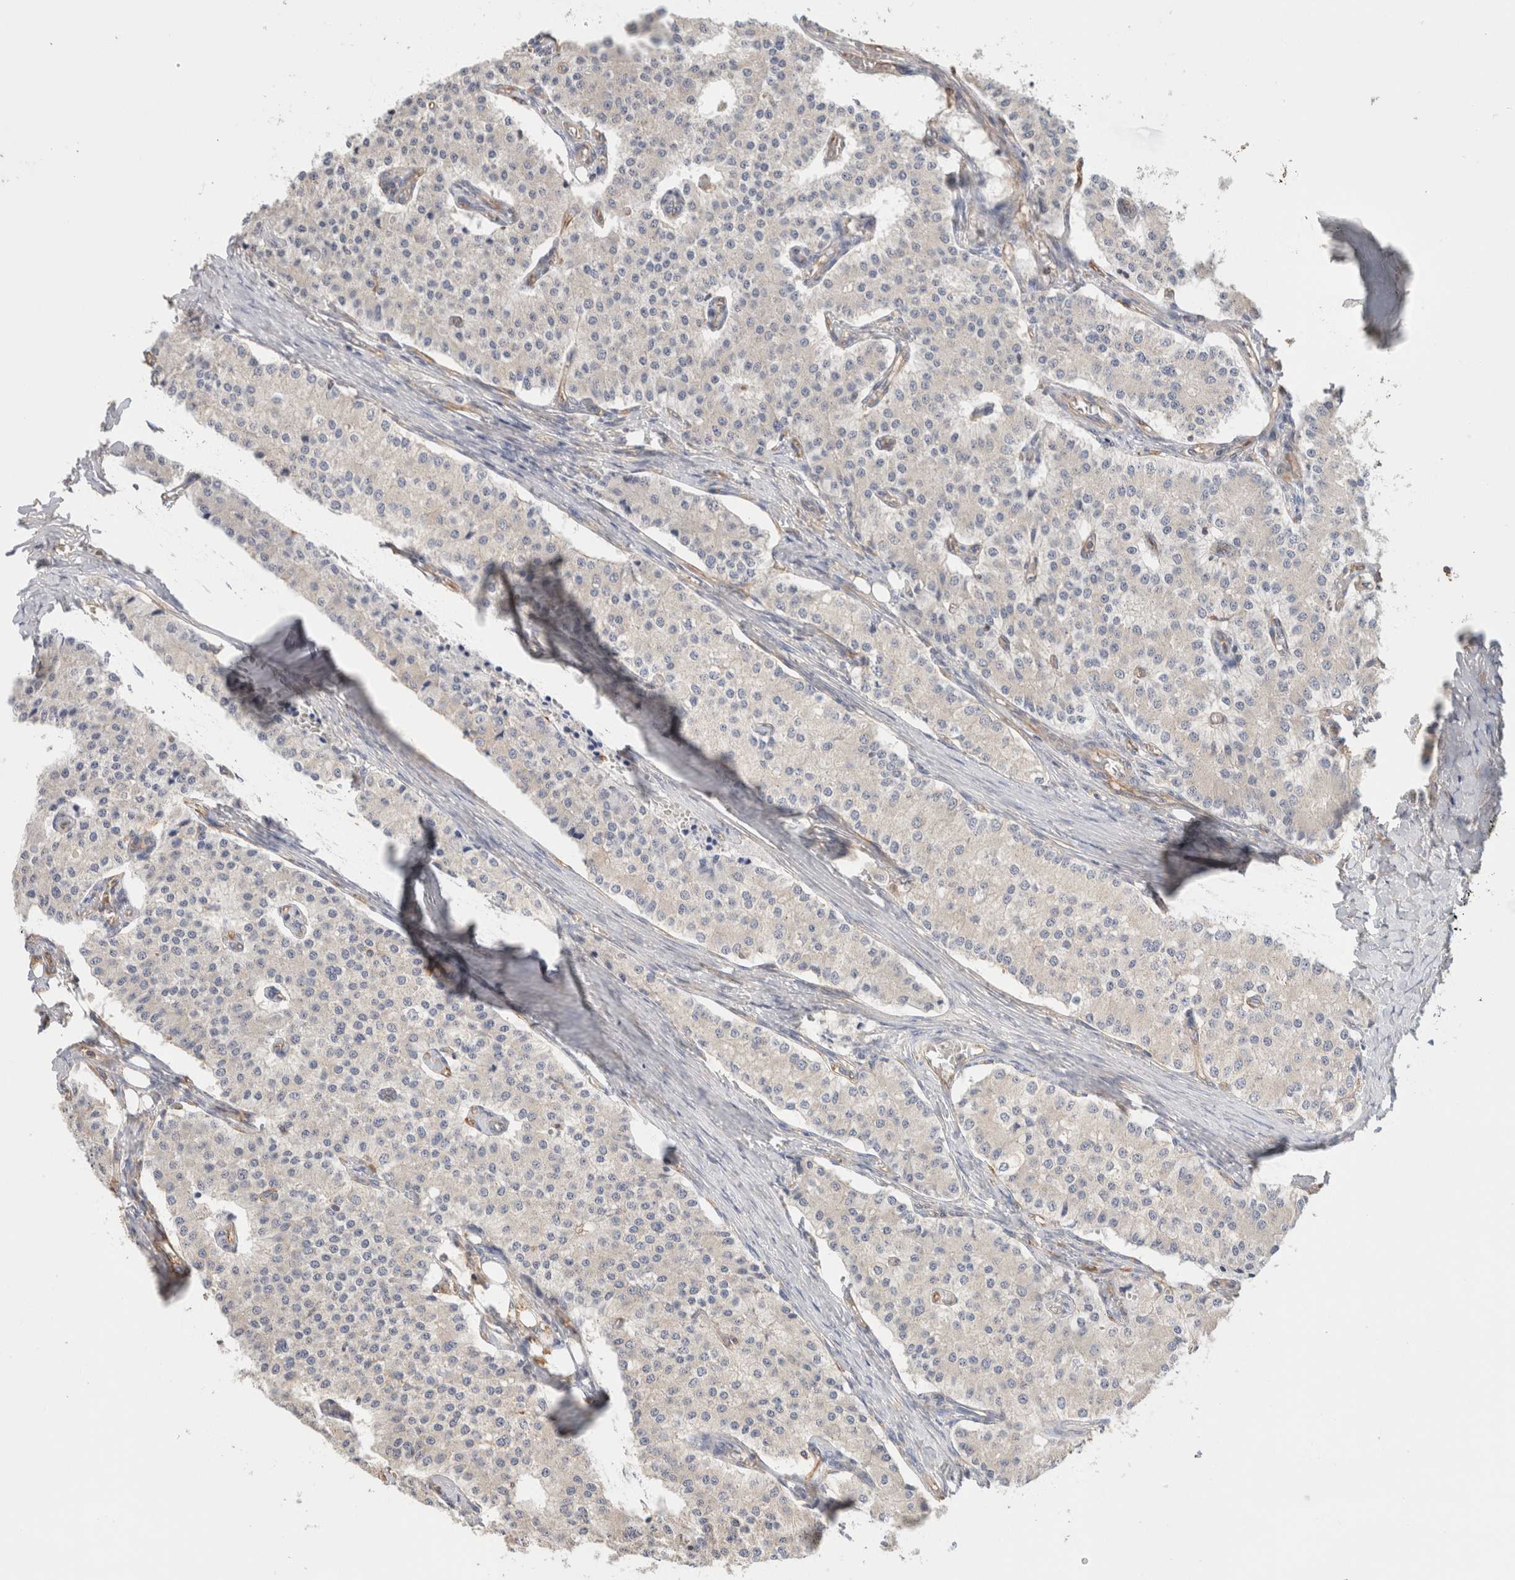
{"staining": {"intensity": "negative", "quantity": "none", "location": "none"}, "tissue": "carcinoid", "cell_type": "Tumor cells", "image_type": "cancer", "snomed": [{"axis": "morphology", "description": "Carcinoid, malignant, NOS"}, {"axis": "topography", "description": "Colon"}], "caption": "There is no significant expression in tumor cells of carcinoid.", "gene": "CFAP418", "patient": {"sex": "female", "age": 52}}